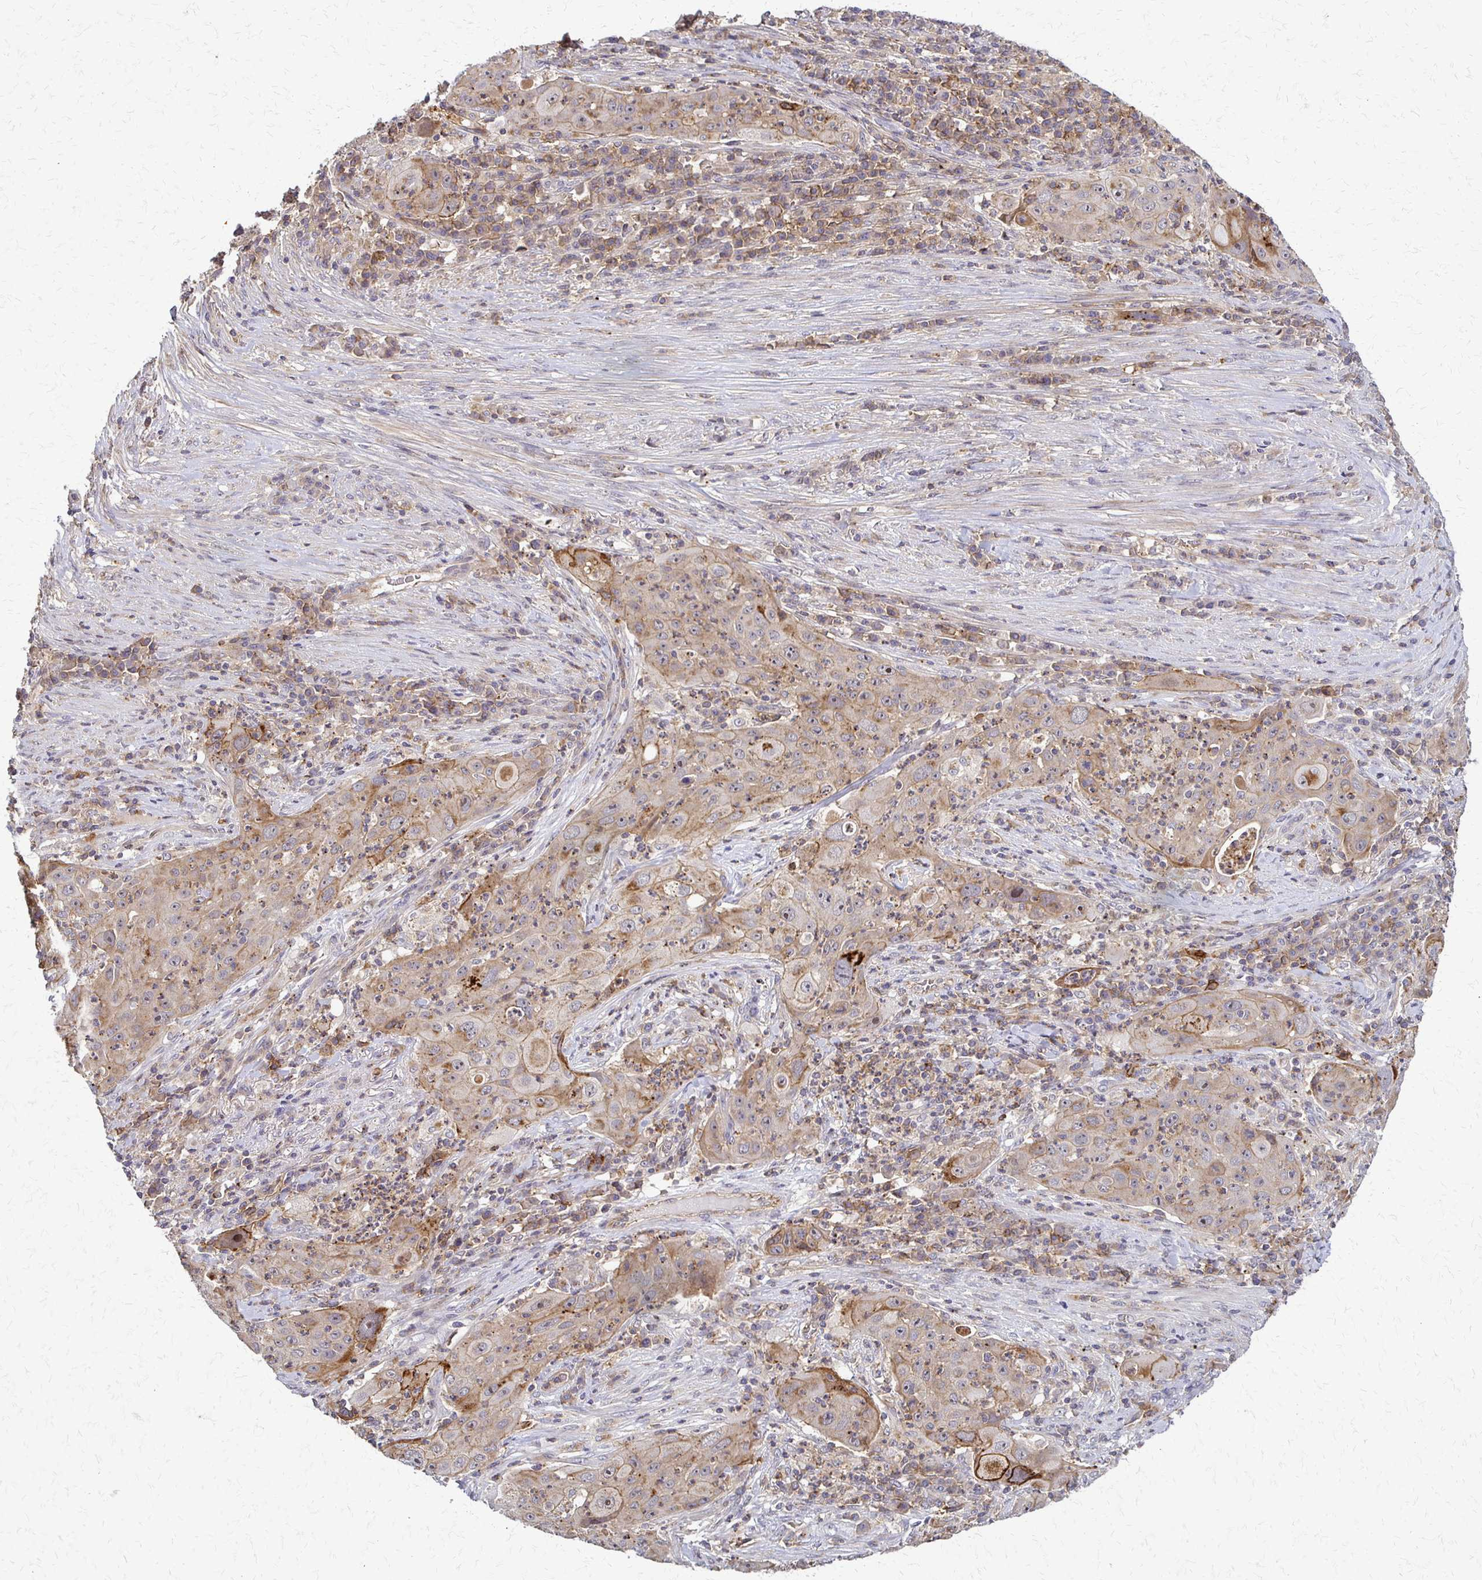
{"staining": {"intensity": "weak", "quantity": ">75%", "location": "cytoplasmic/membranous"}, "tissue": "lung cancer", "cell_type": "Tumor cells", "image_type": "cancer", "snomed": [{"axis": "morphology", "description": "Squamous cell carcinoma, NOS"}, {"axis": "topography", "description": "Lung"}], "caption": "Approximately >75% of tumor cells in human squamous cell carcinoma (lung) show weak cytoplasmic/membranous protein staining as visualized by brown immunohistochemical staining.", "gene": "SLC9A9", "patient": {"sex": "female", "age": 59}}